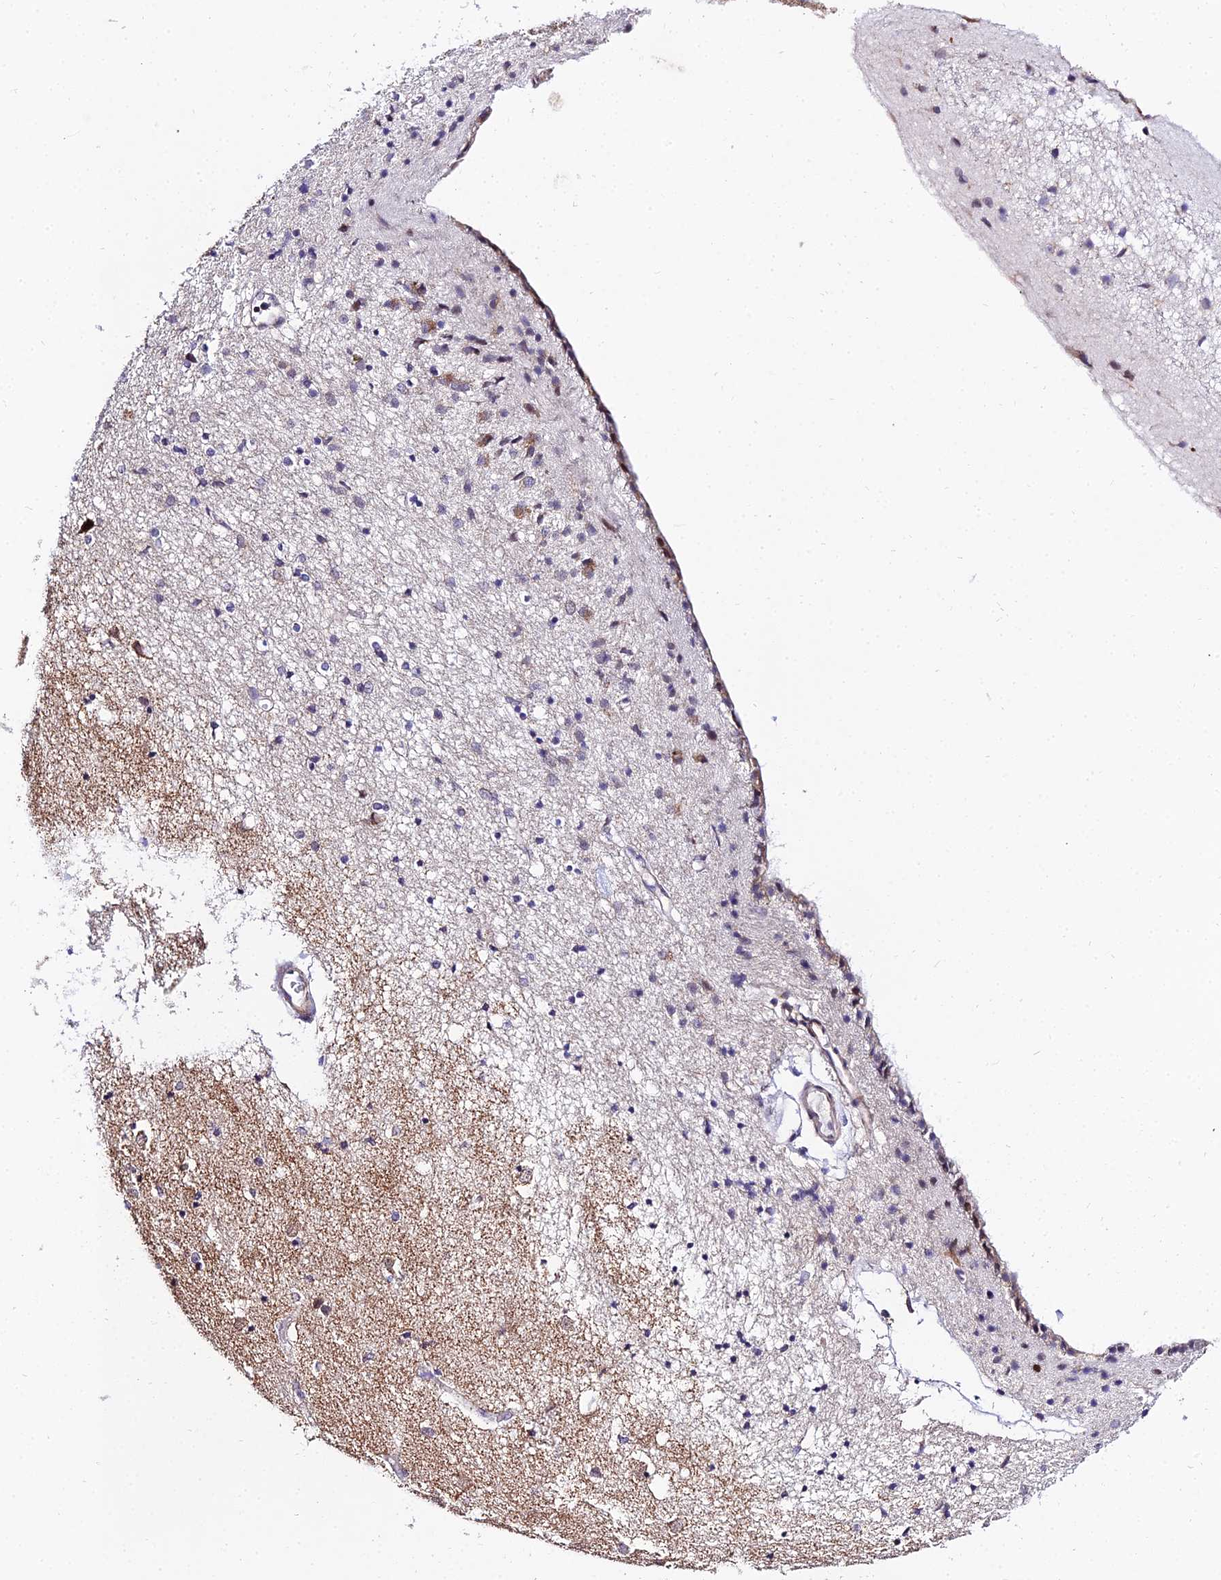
{"staining": {"intensity": "moderate", "quantity": "<25%", "location": "cytoplasmic/membranous"}, "tissue": "caudate", "cell_type": "Glial cells", "image_type": "normal", "snomed": [{"axis": "morphology", "description": "Normal tissue, NOS"}, {"axis": "topography", "description": "Lateral ventricle wall"}], "caption": "An immunohistochemistry (IHC) histopathology image of unremarkable tissue is shown. Protein staining in brown shows moderate cytoplasmic/membranous positivity in caudate within glial cells. The protein is stained brown, and the nuclei are stained in blue (DAB (3,3'-diaminobenzidine) IHC with brightfield microscopy, high magnification).", "gene": "ATP5PB", "patient": {"sex": "female", "age": 54}}